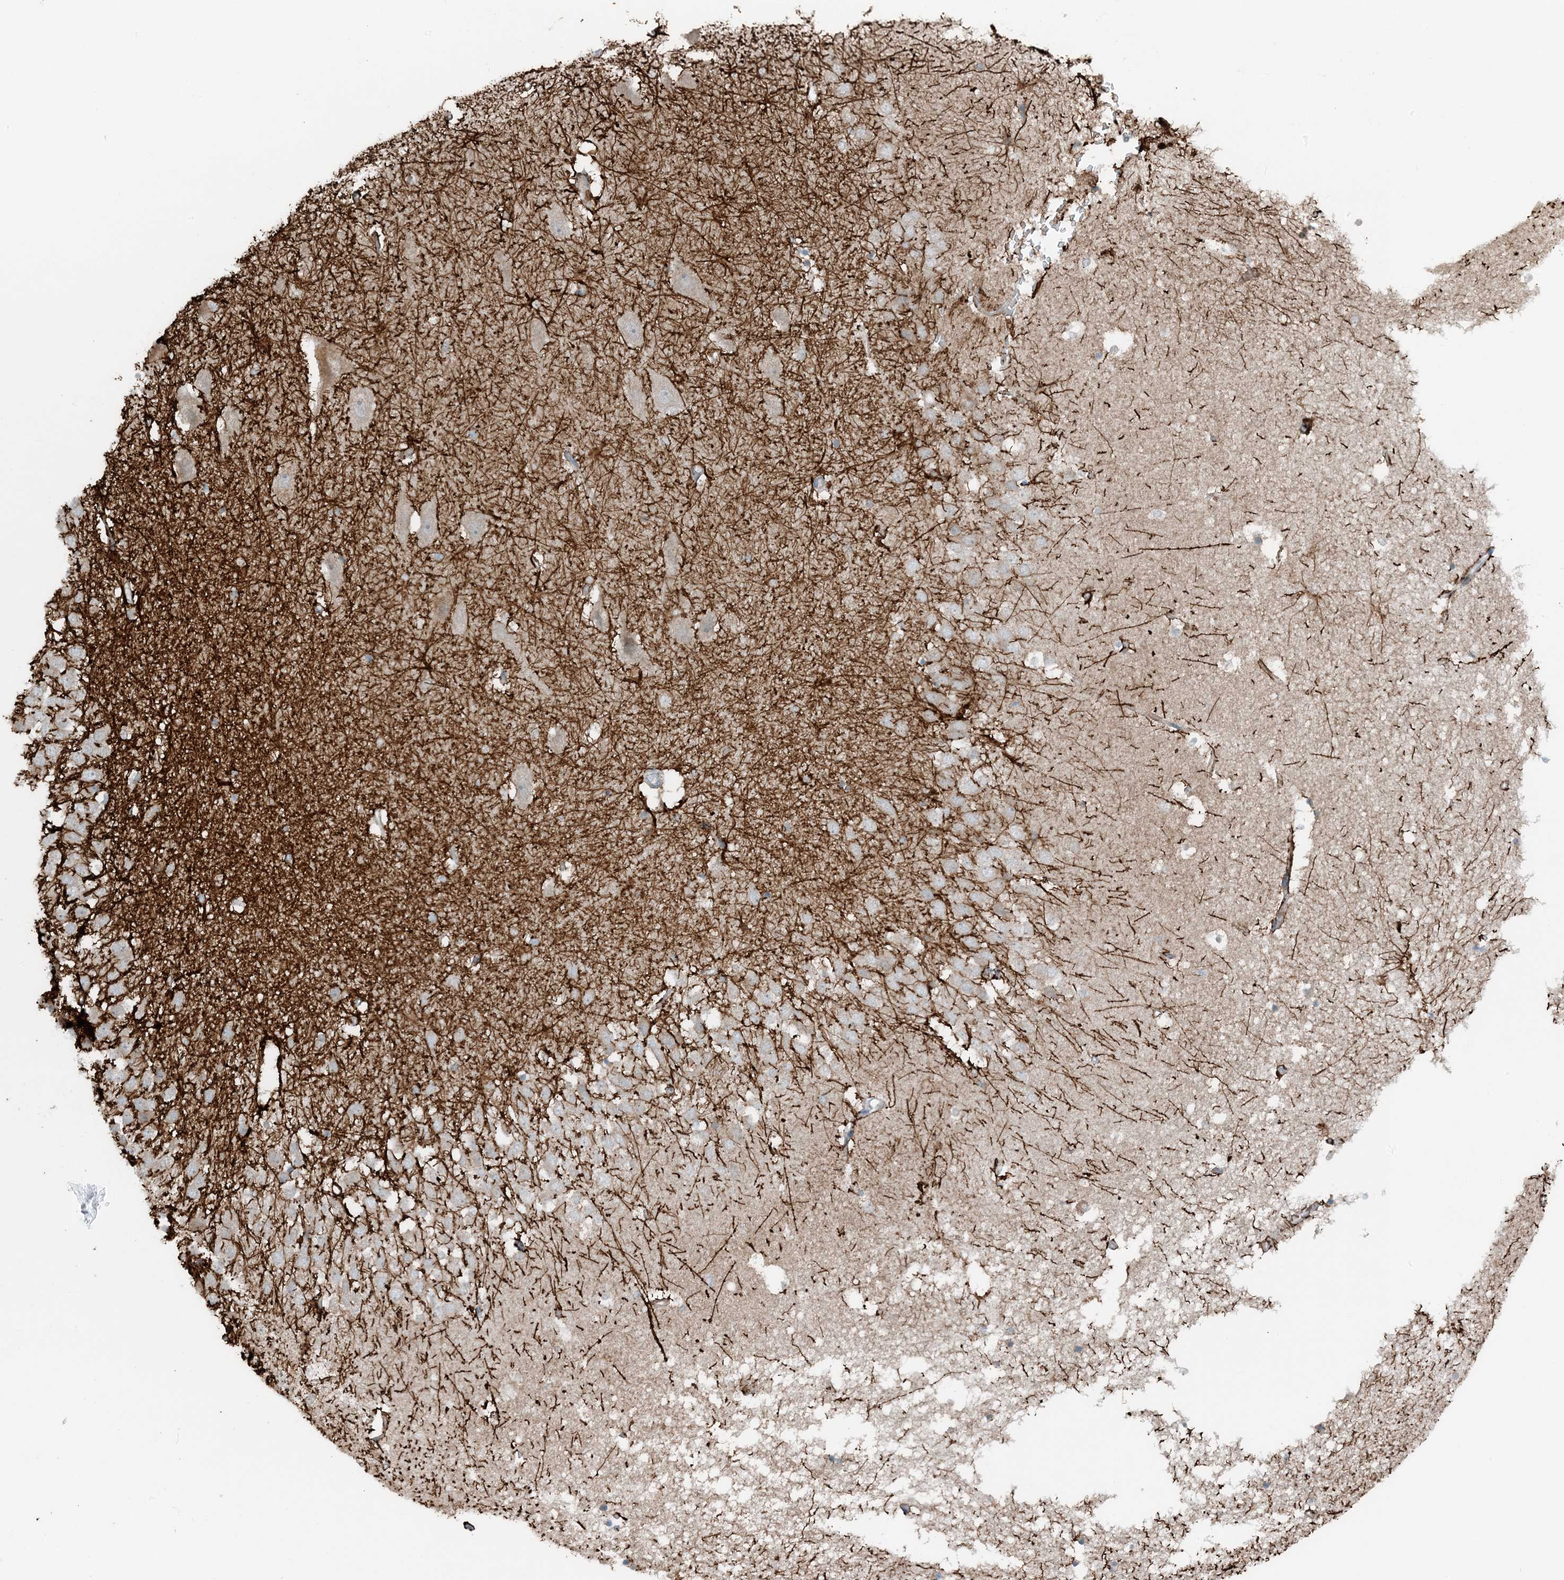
{"staining": {"intensity": "negative", "quantity": "none", "location": "none"}, "tissue": "hippocampus", "cell_type": "Glial cells", "image_type": "normal", "snomed": [{"axis": "morphology", "description": "Normal tissue, NOS"}, {"axis": "topography", "description": "Hippocampus"}], "caption": "Immunohistochemical staining of normal hippocampus reveals no significant staining in glial cells. Nuclei are stained in blue.", "gene": "MITD1", "patient": {"sex": "female", "age": 52}}